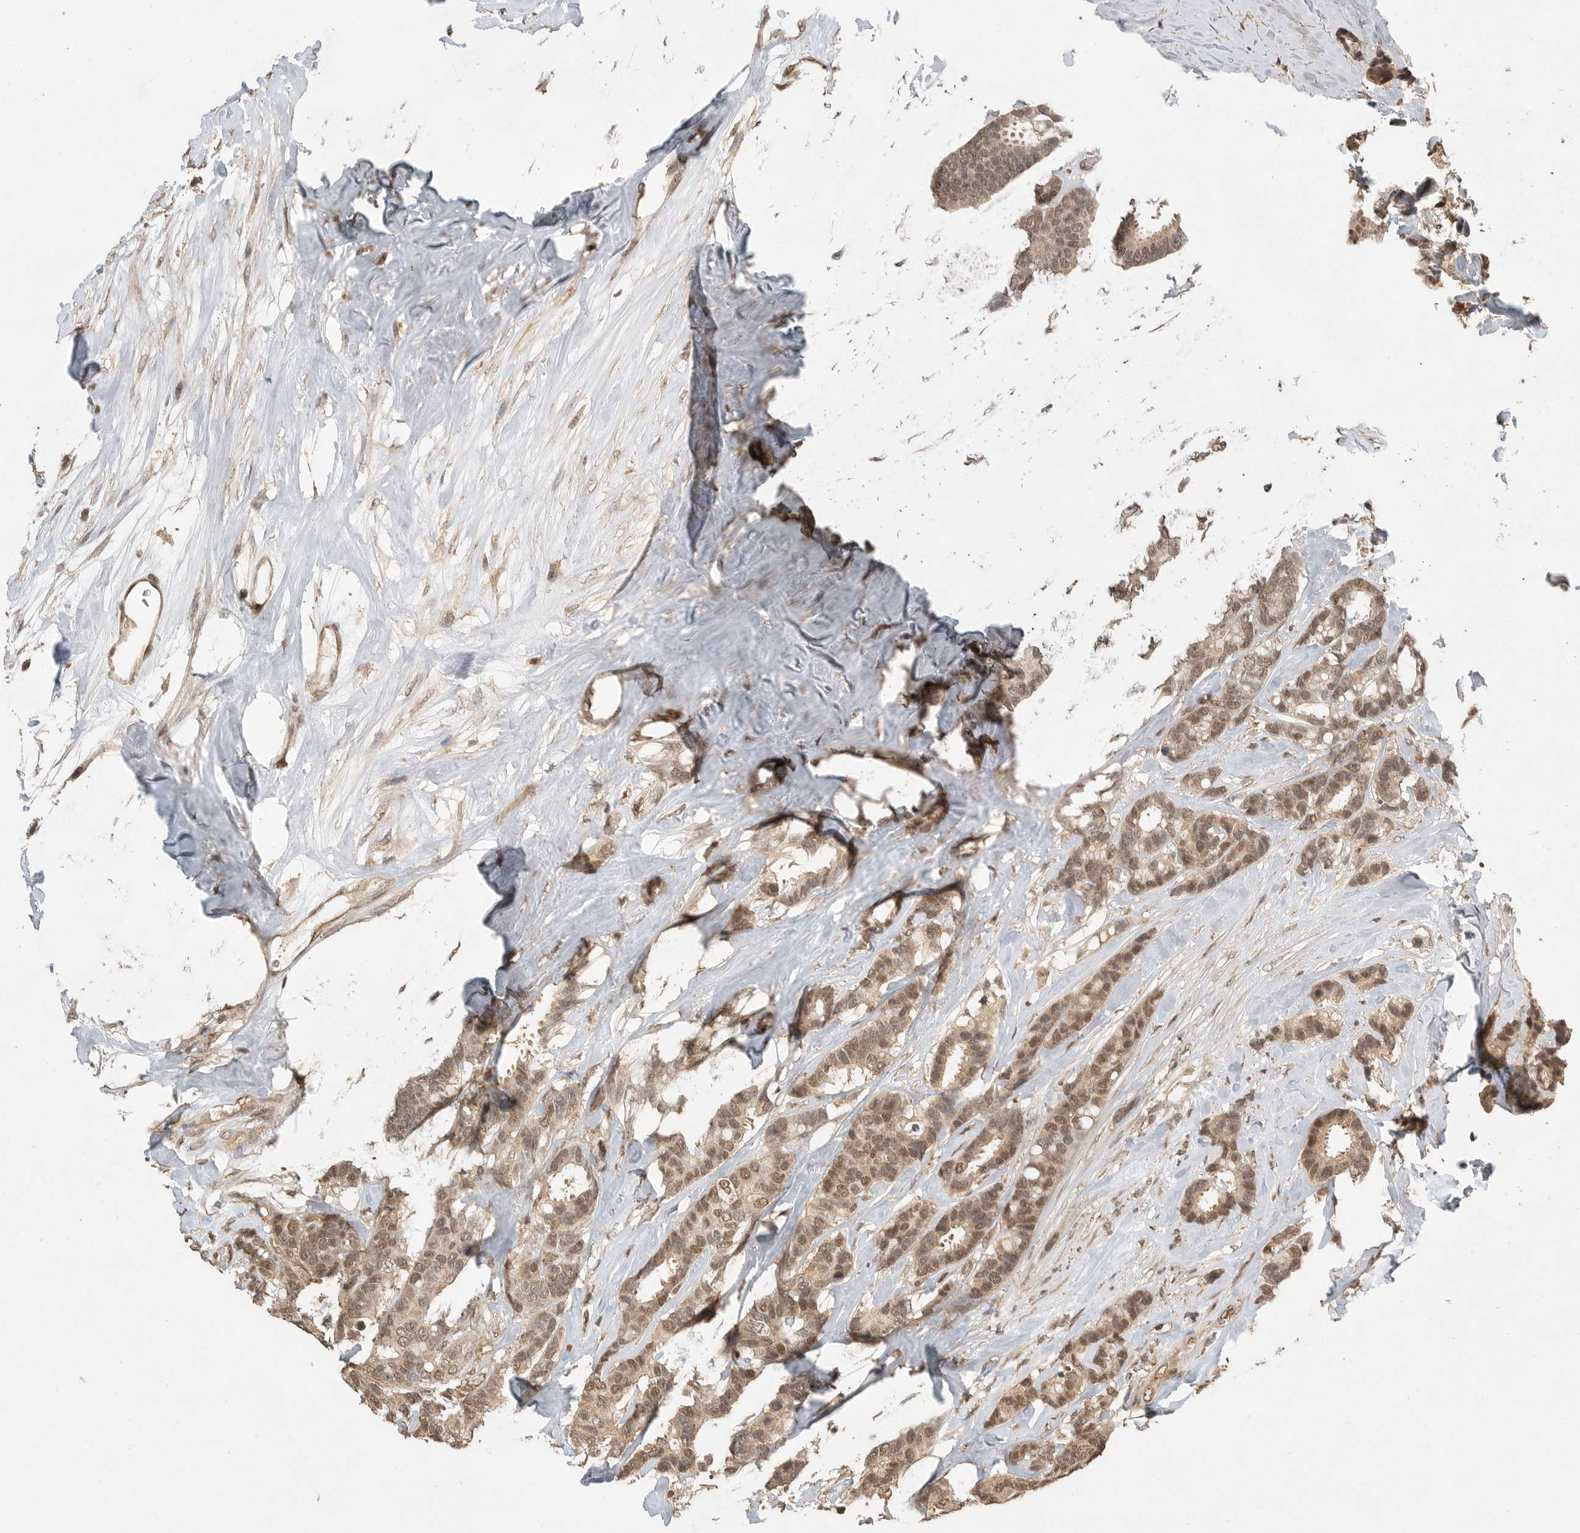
{"staining": {"intensity": "moderate", "quantity": ">75%", "location": "cytoplasmic/membranous,nuclear"}, "tissue": "breast cancer", "cell_type": "Tumor cells", "image_type": "cancer", "snomed": [{"axis": "morphology", "description": "Duct carcinoma"}, {"axis": "topography", "description": "Breast"}], "caption": "DAB immunohistochemical staining of breast invasive ductal carcinoma demonstrates moderate cytoplasmic/membranous and nuclear protein staining in about >75% of tumor cells.", "gene": "DFFA", "patient": {"sex": "female", "age": 87}}